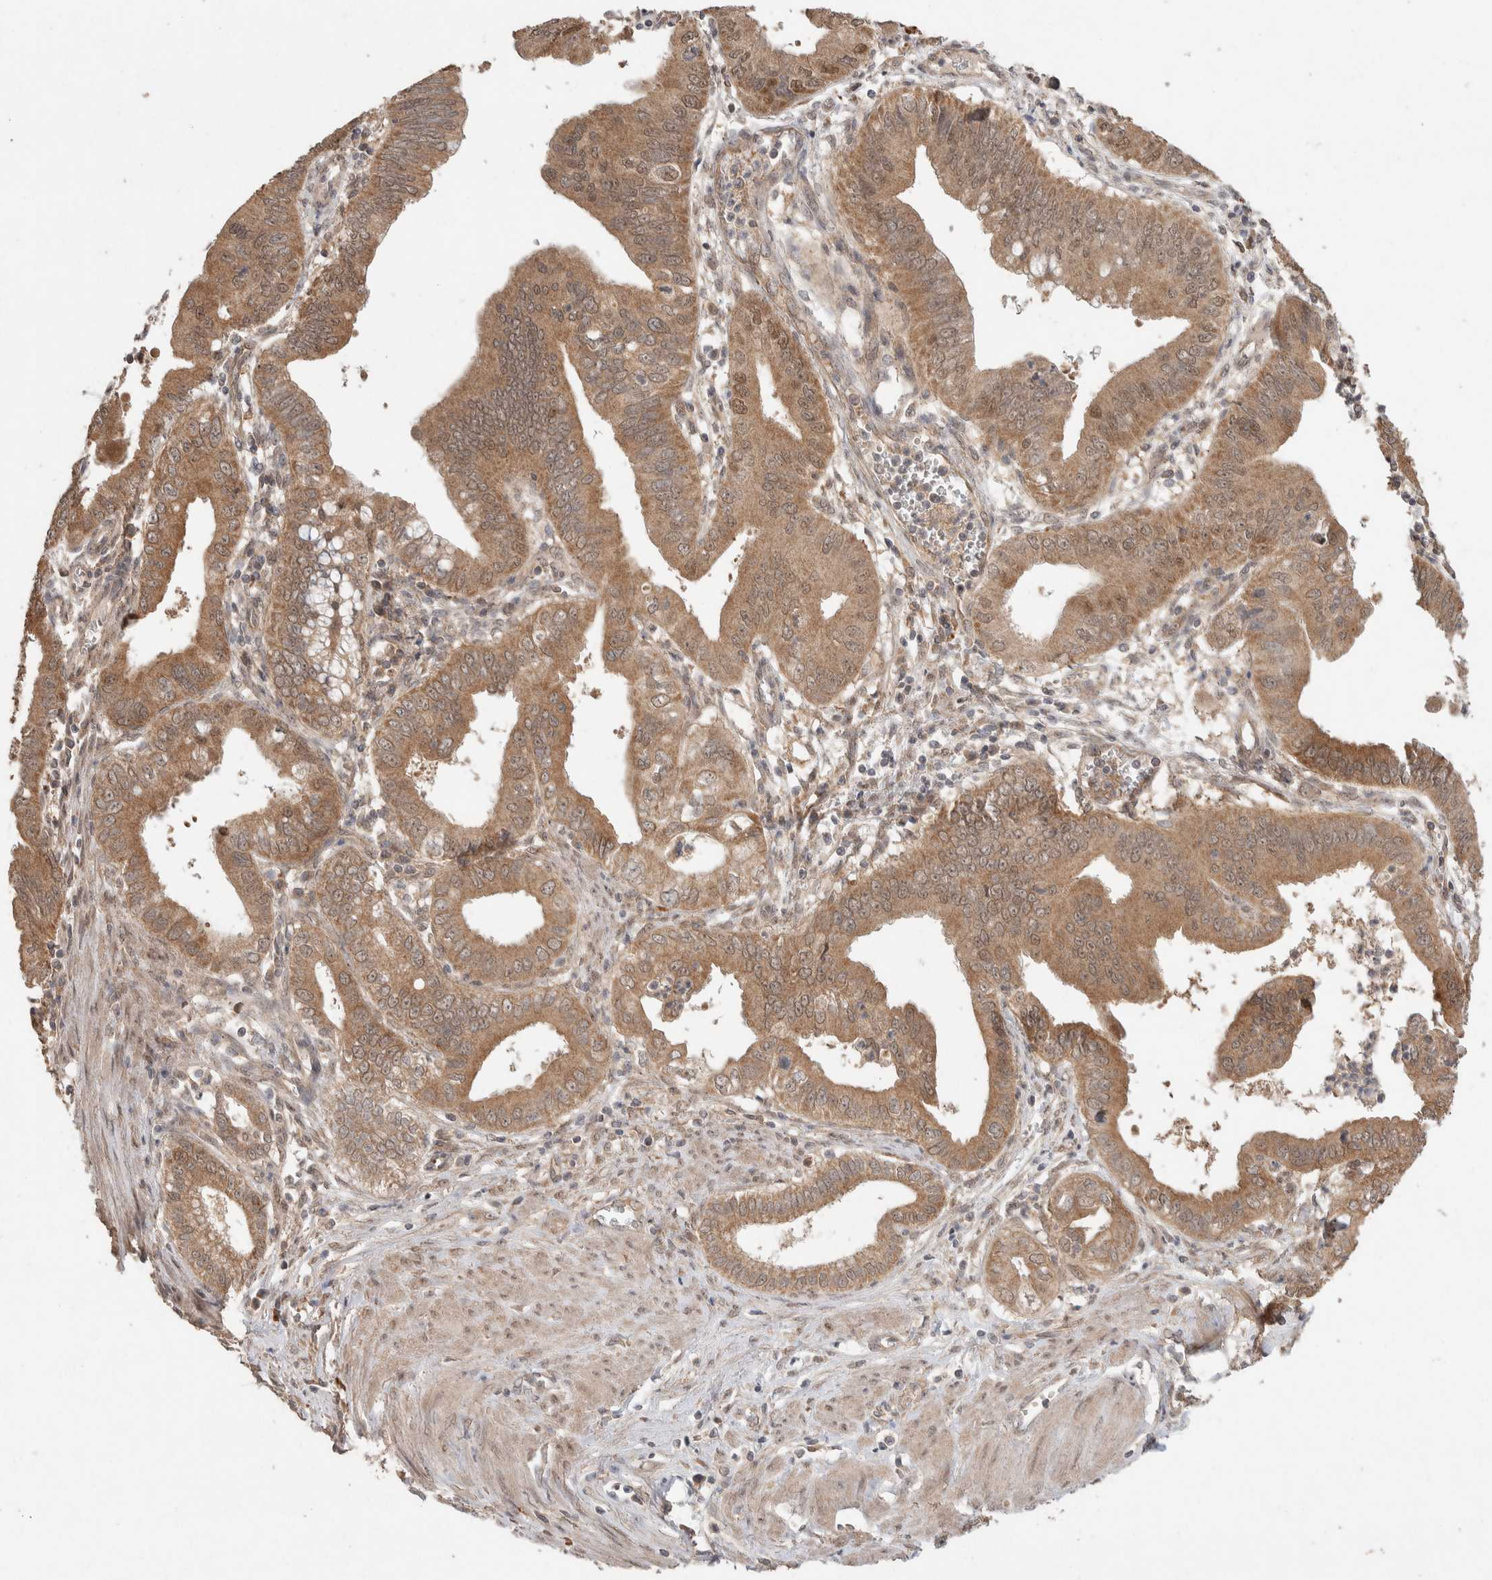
{"staining": {"intensity": "moderate", "quantity": ">75%", "location": "cytoplasmic/membranous"}, "tissue": "pancreatic cancer", "cell_type": "Tumor cells", "image_type": "cancer", "snomed": [{"axis": "morphology", "description": "Normal tissue, NOS"}, {"axis": "topography", "description": "Lymph node"}], "caption": "A brown stain labels moderate cytoplasmic/membranous staining of a protein in human pancreatic cancer tumor cells. The staining was performed using DAB, with brown indicating positive protein expression. Nuclei are stained blue with hematoxylin.", "gene": "KCNJ5", "patient": {"sex": "male", "age": 50}}